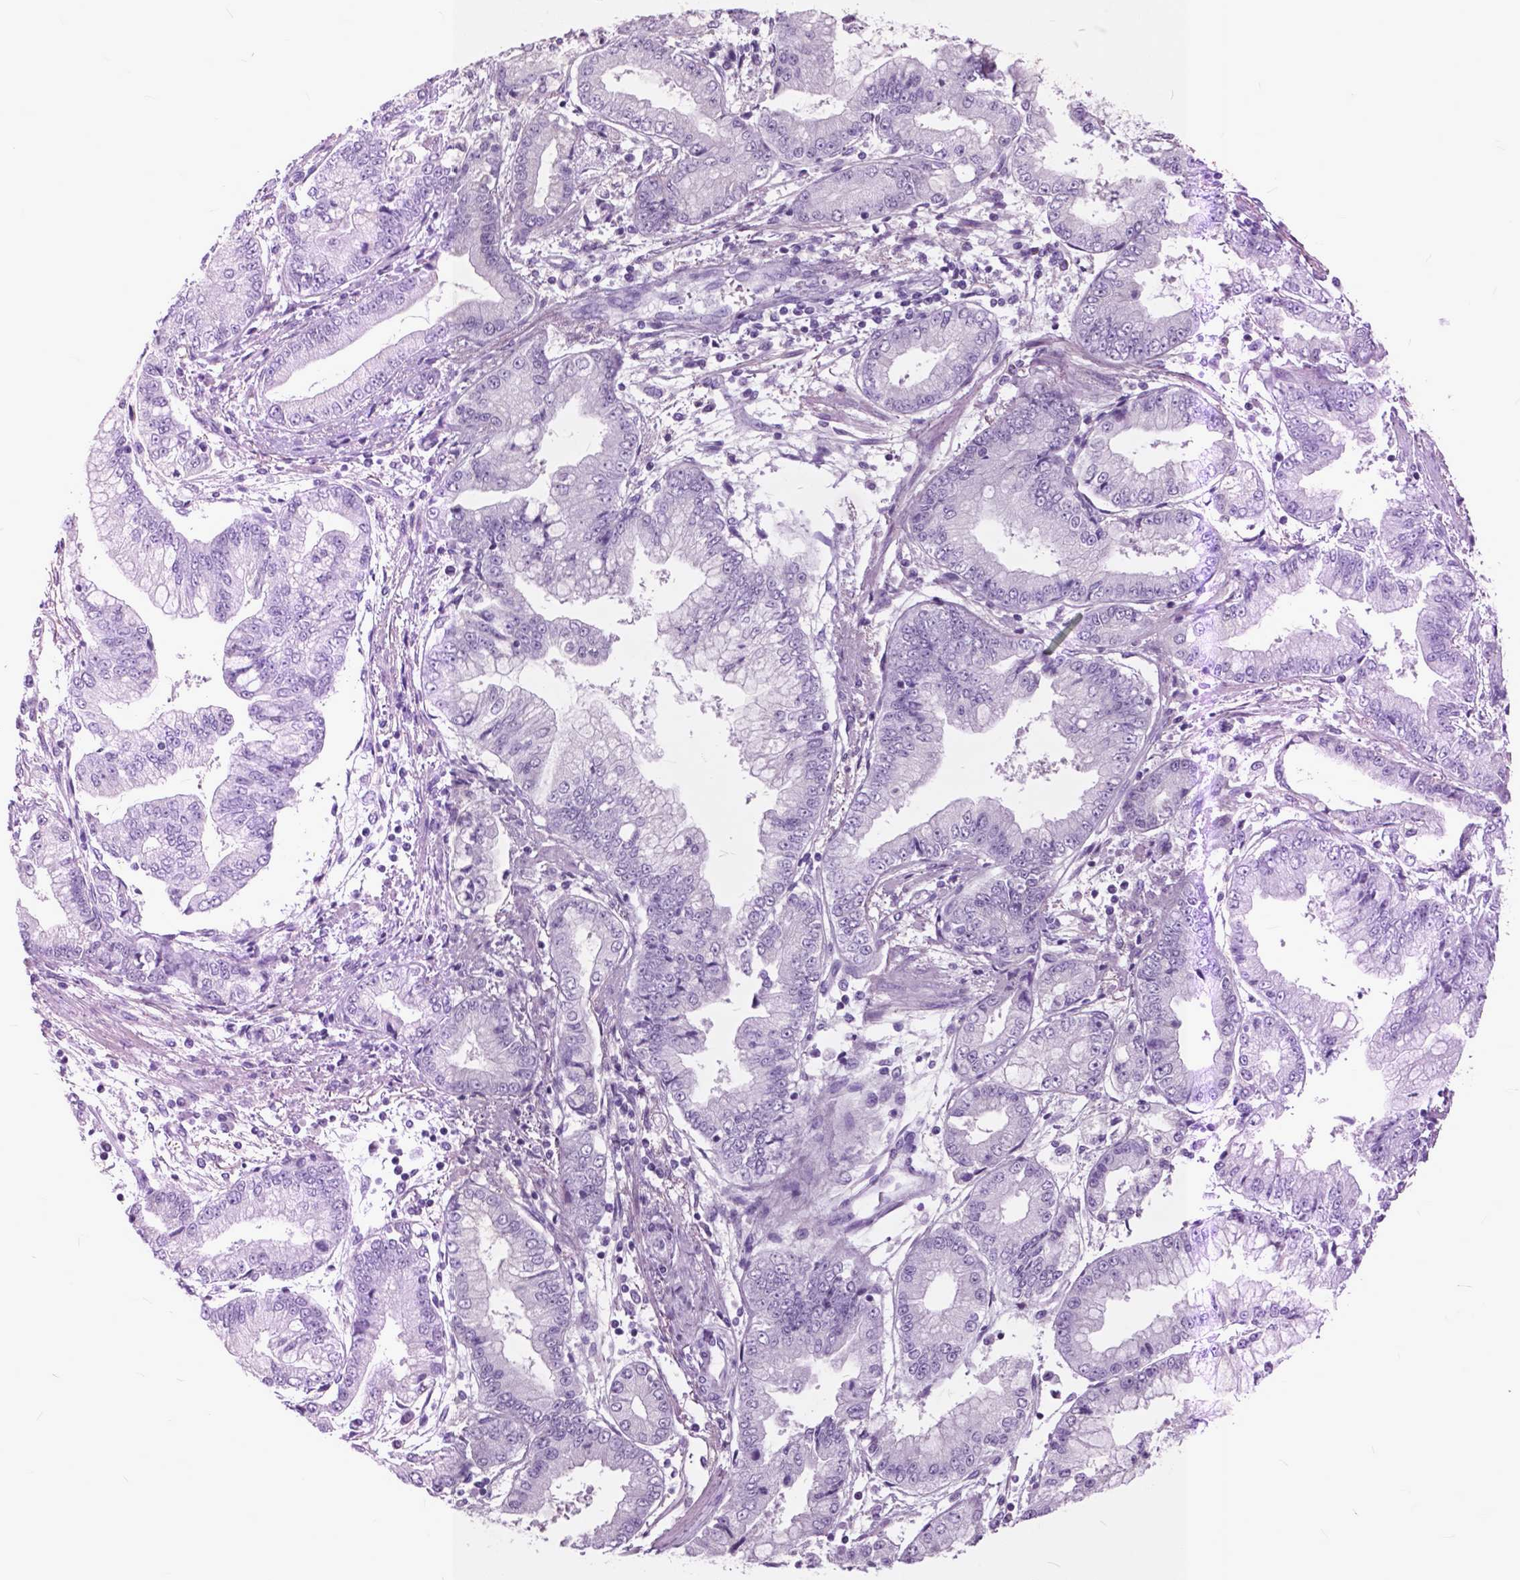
{"staining": {"intensity": "negative", "quantity": "none", "location": "none"}, "tissue": "stomach cancer", "cell_type": "Tumor cells", "image_type": "cancer", "snomed": [{"axis": "morphology", "description": "Adenocarcinoma, NOS"}, {"axis": "topography", "description": "Stomach, upper"}], "caption": "IHC image of stomach cancer stained for a protein (brown), which shows no staining in tumor cells.", "gene": "GDF9", "patient": {"sex": "female", "age": 74}}